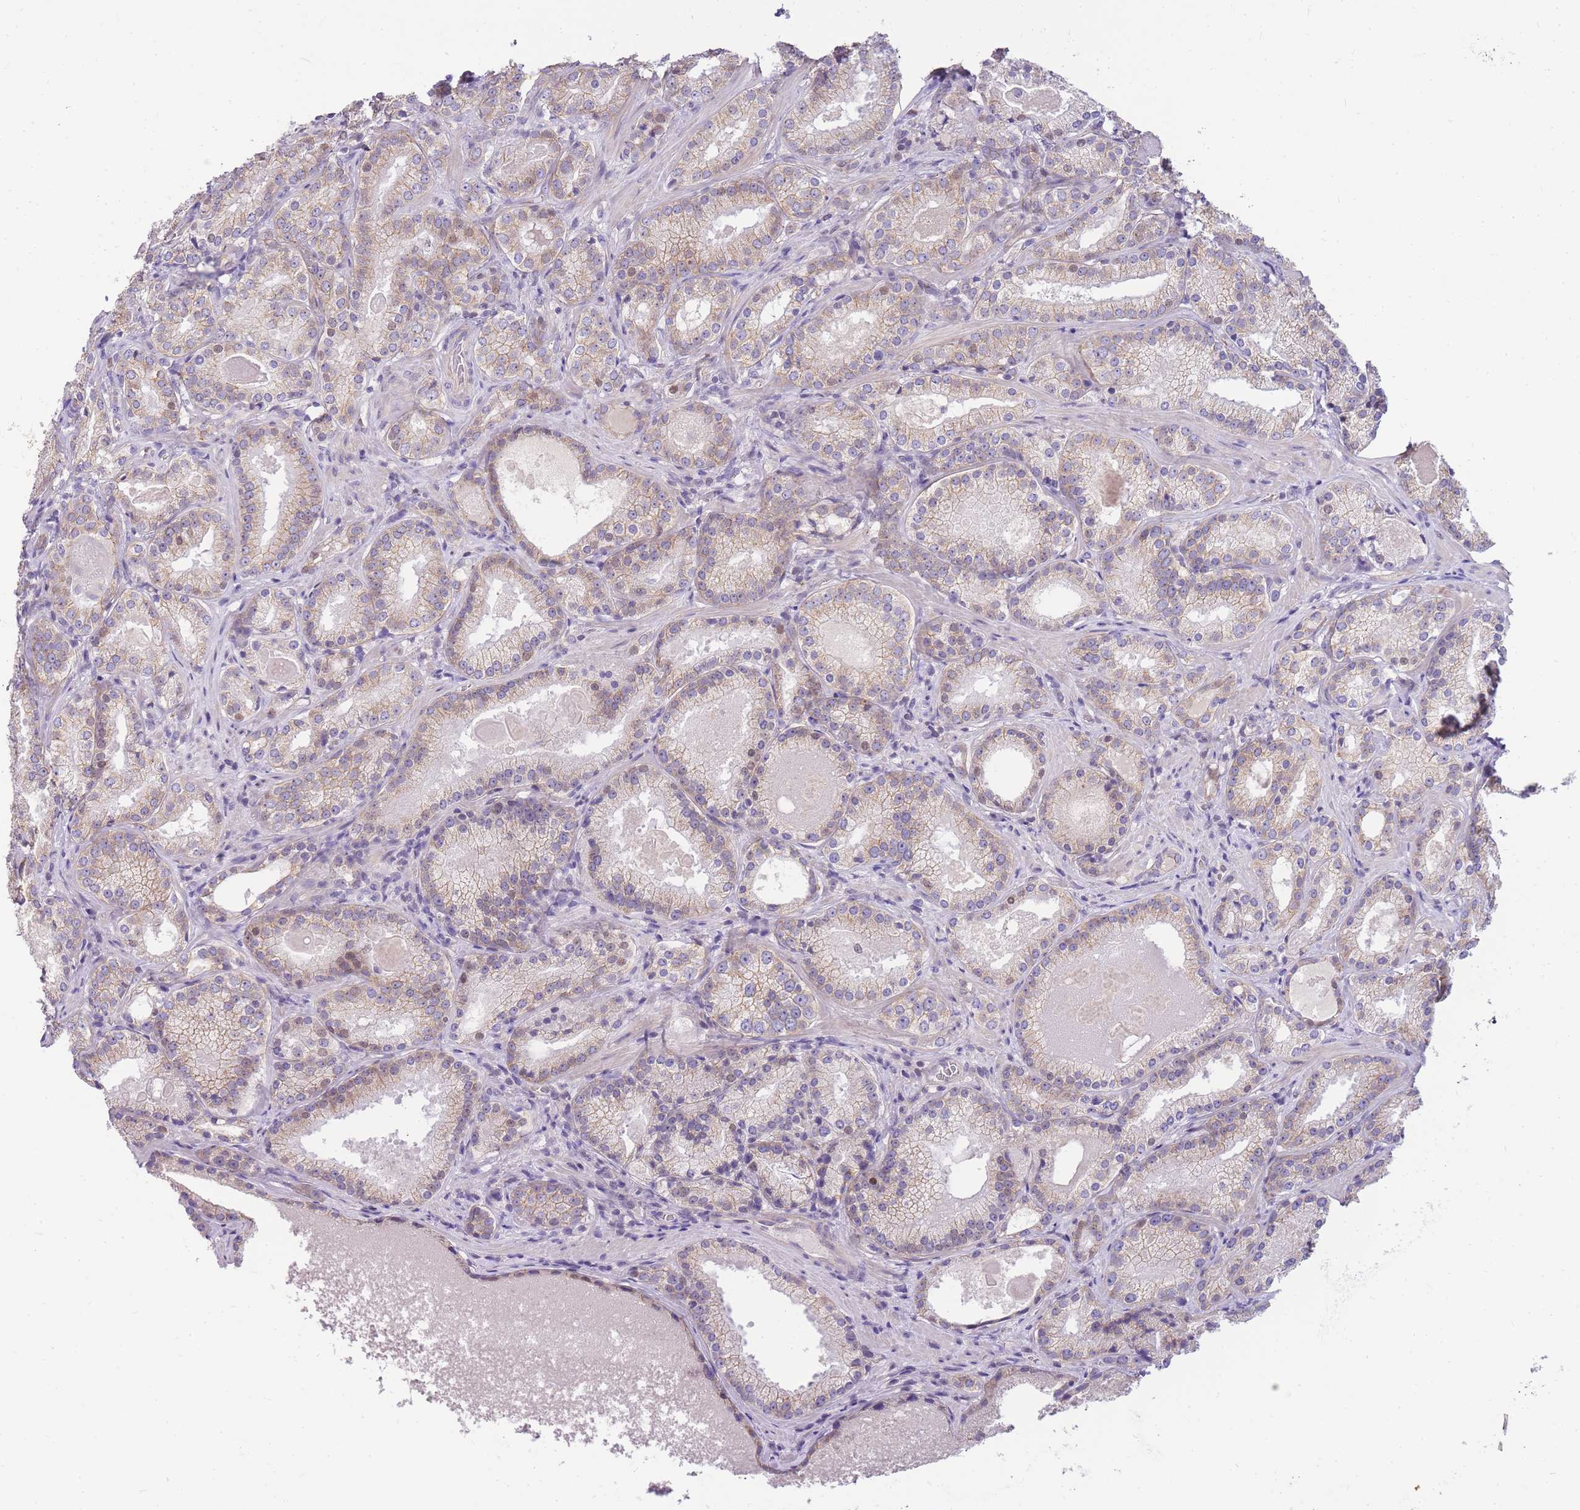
{"staining": {"intensity": "weak", "quantity": "25%-75%", "location": "cytoplasmic/membranous"}, "tissue": "prostate cancer", "cell_type": "Tumor cells", "image_type": "cancer", "snomed": [{"axis": "morphology", "description": "Adenocarcinoma, Low grade"}, {"axis": "topography", "description": "Prostate"}], "caption": "Immunohistochemical staining of prostate cancer (adenocarcinoma (low-grade)) demonstrates low levels of weak cytoplasmic/membranous staining in approximately 25%-75% of tumor cells.", "gene": "CLBA1", "patient": {"sex": "male", "age": 57}}